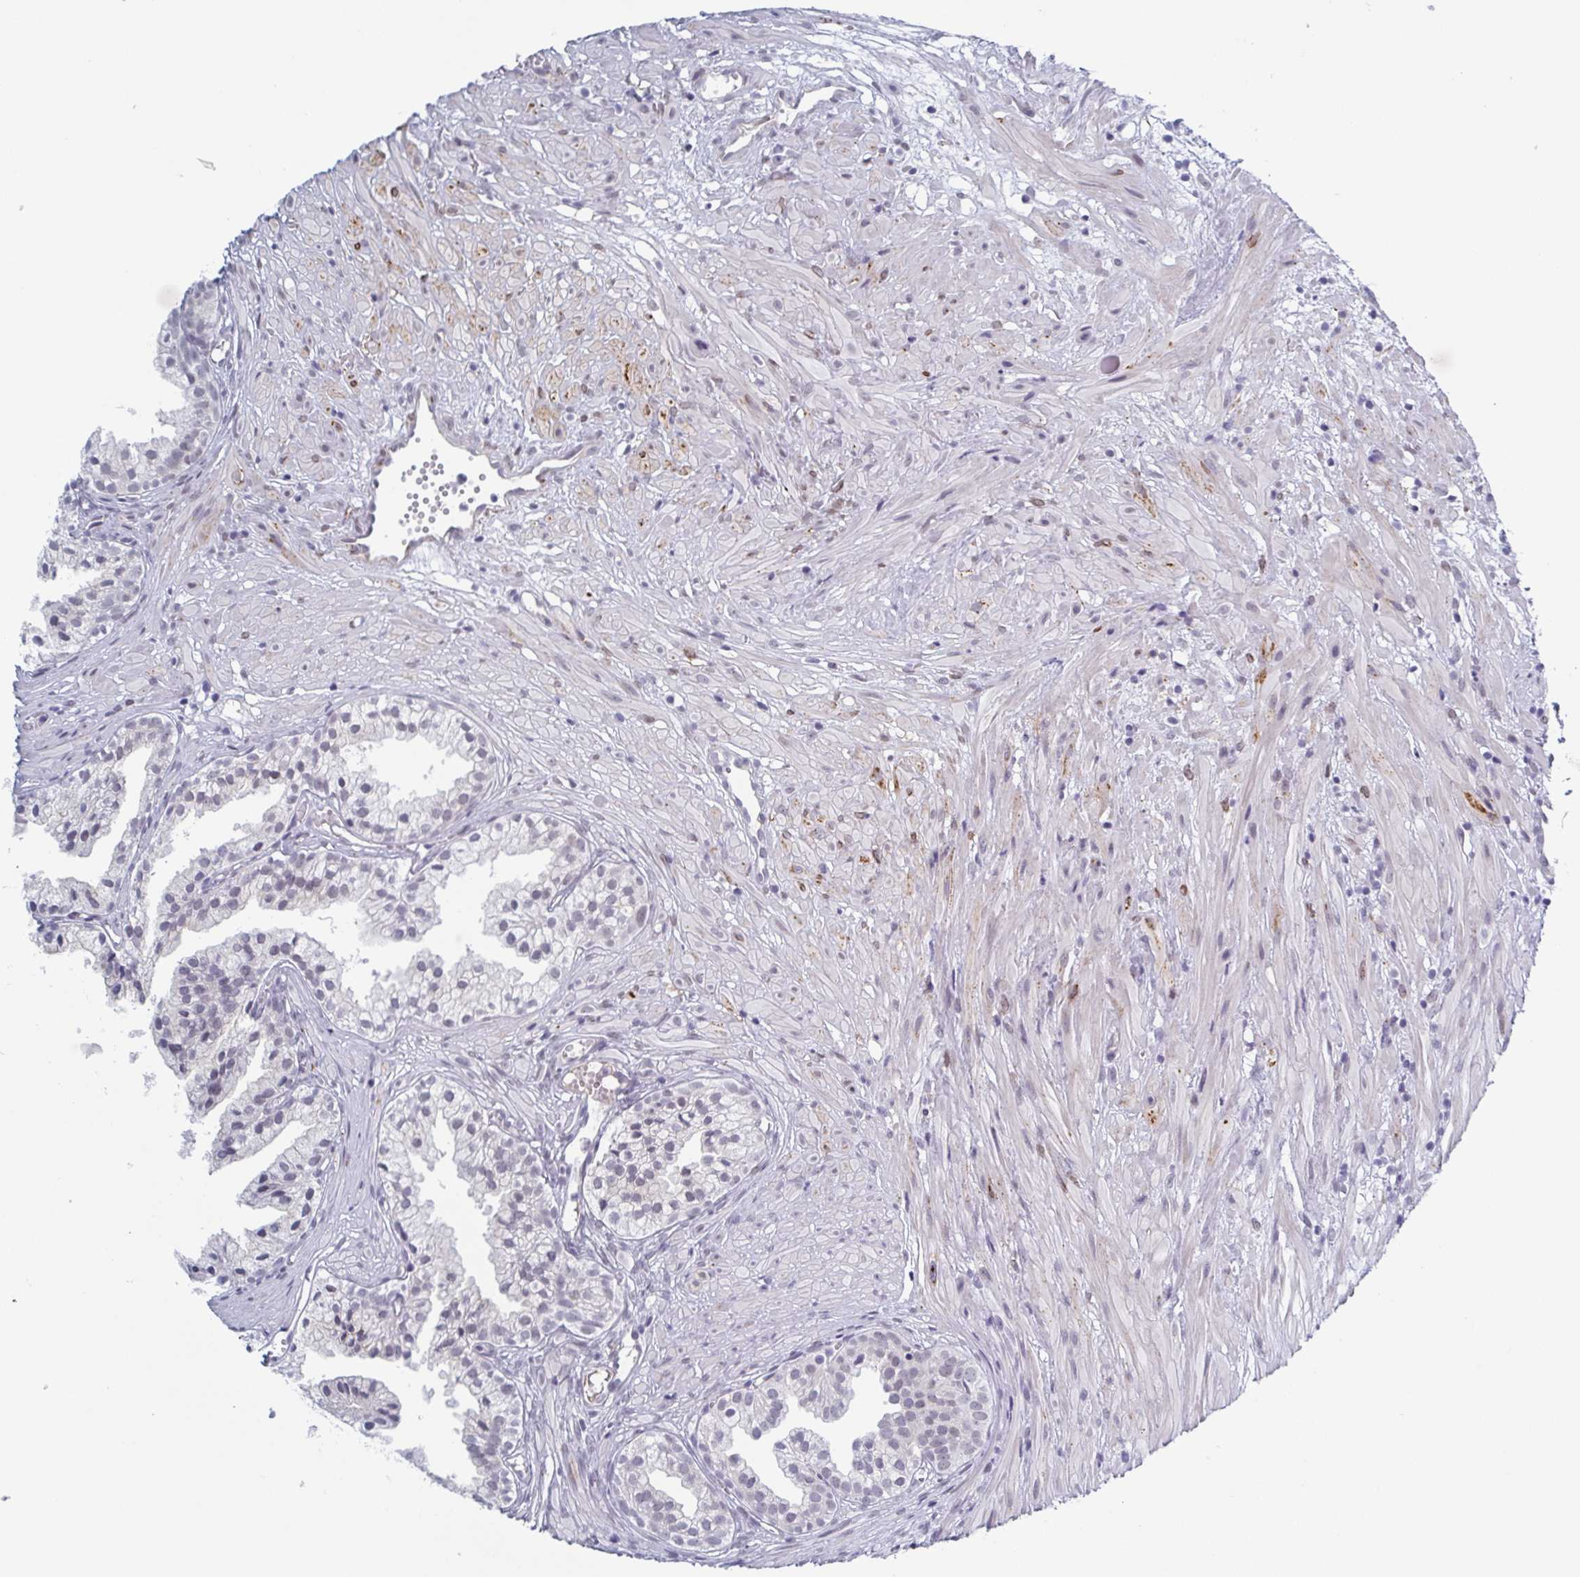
{"staining": {"intensity": "negative", "quantity": "none", "location": "none"}, "tissue": "prostate cancer", "cell_type": "Tumor cells", "image_type": "cancer", "snomed": [{"axis": "morphology", "description": "Adenocarcinoma, High grade"}, {"axis": "topography", "description": "Prostate"}], "caption": "Immunohistochemical staining of human prostate cancer exhibits no significant expression in tumor cells.", "gene": "ZFP64", "patient": {"sex": "male", "age": 58}}